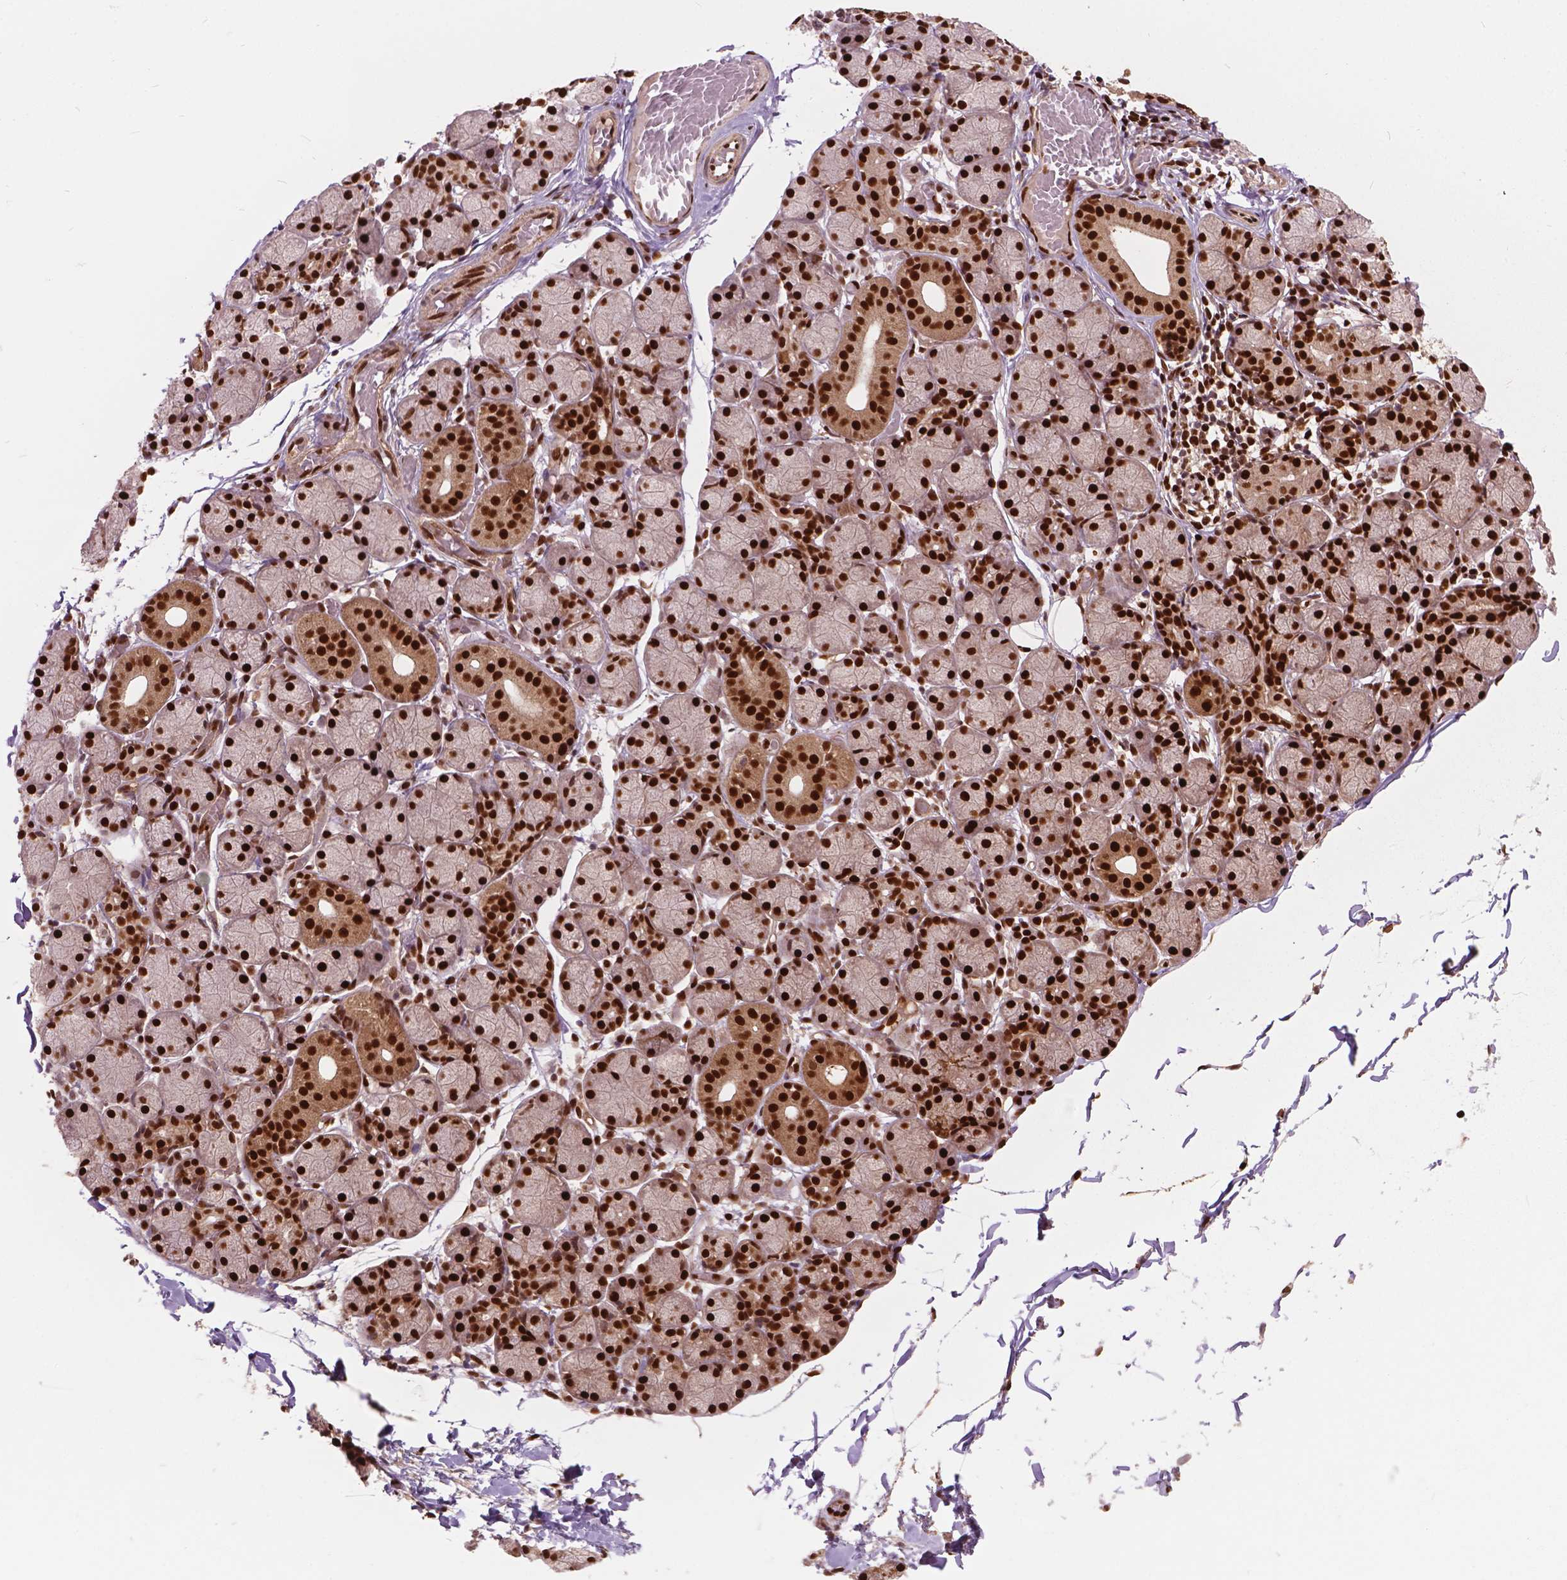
{"staining": {"intensity": "strong", "quantity": ">75%", "location": "nuclear"}, "tissue": "salivary gland", "cell_type": "Glandular cells", "image_type": "normal", "snomed": [{"axis": "morphology", "description": "Normal tissue, NOS"}, {"axis": "topography", "description": "Salivary gland"}], "caption": "An immunohistochemistry (IHC) histopathology image of unremarkable tissue is shown. Protein staining in brown labels strong nuclear positivity in salivary gland within glandular cells. The protein is shown in brown color, while the nuclei are stained blue.", "gene": "ANP32A", "patient": {"sex": "female", "age": 24}}